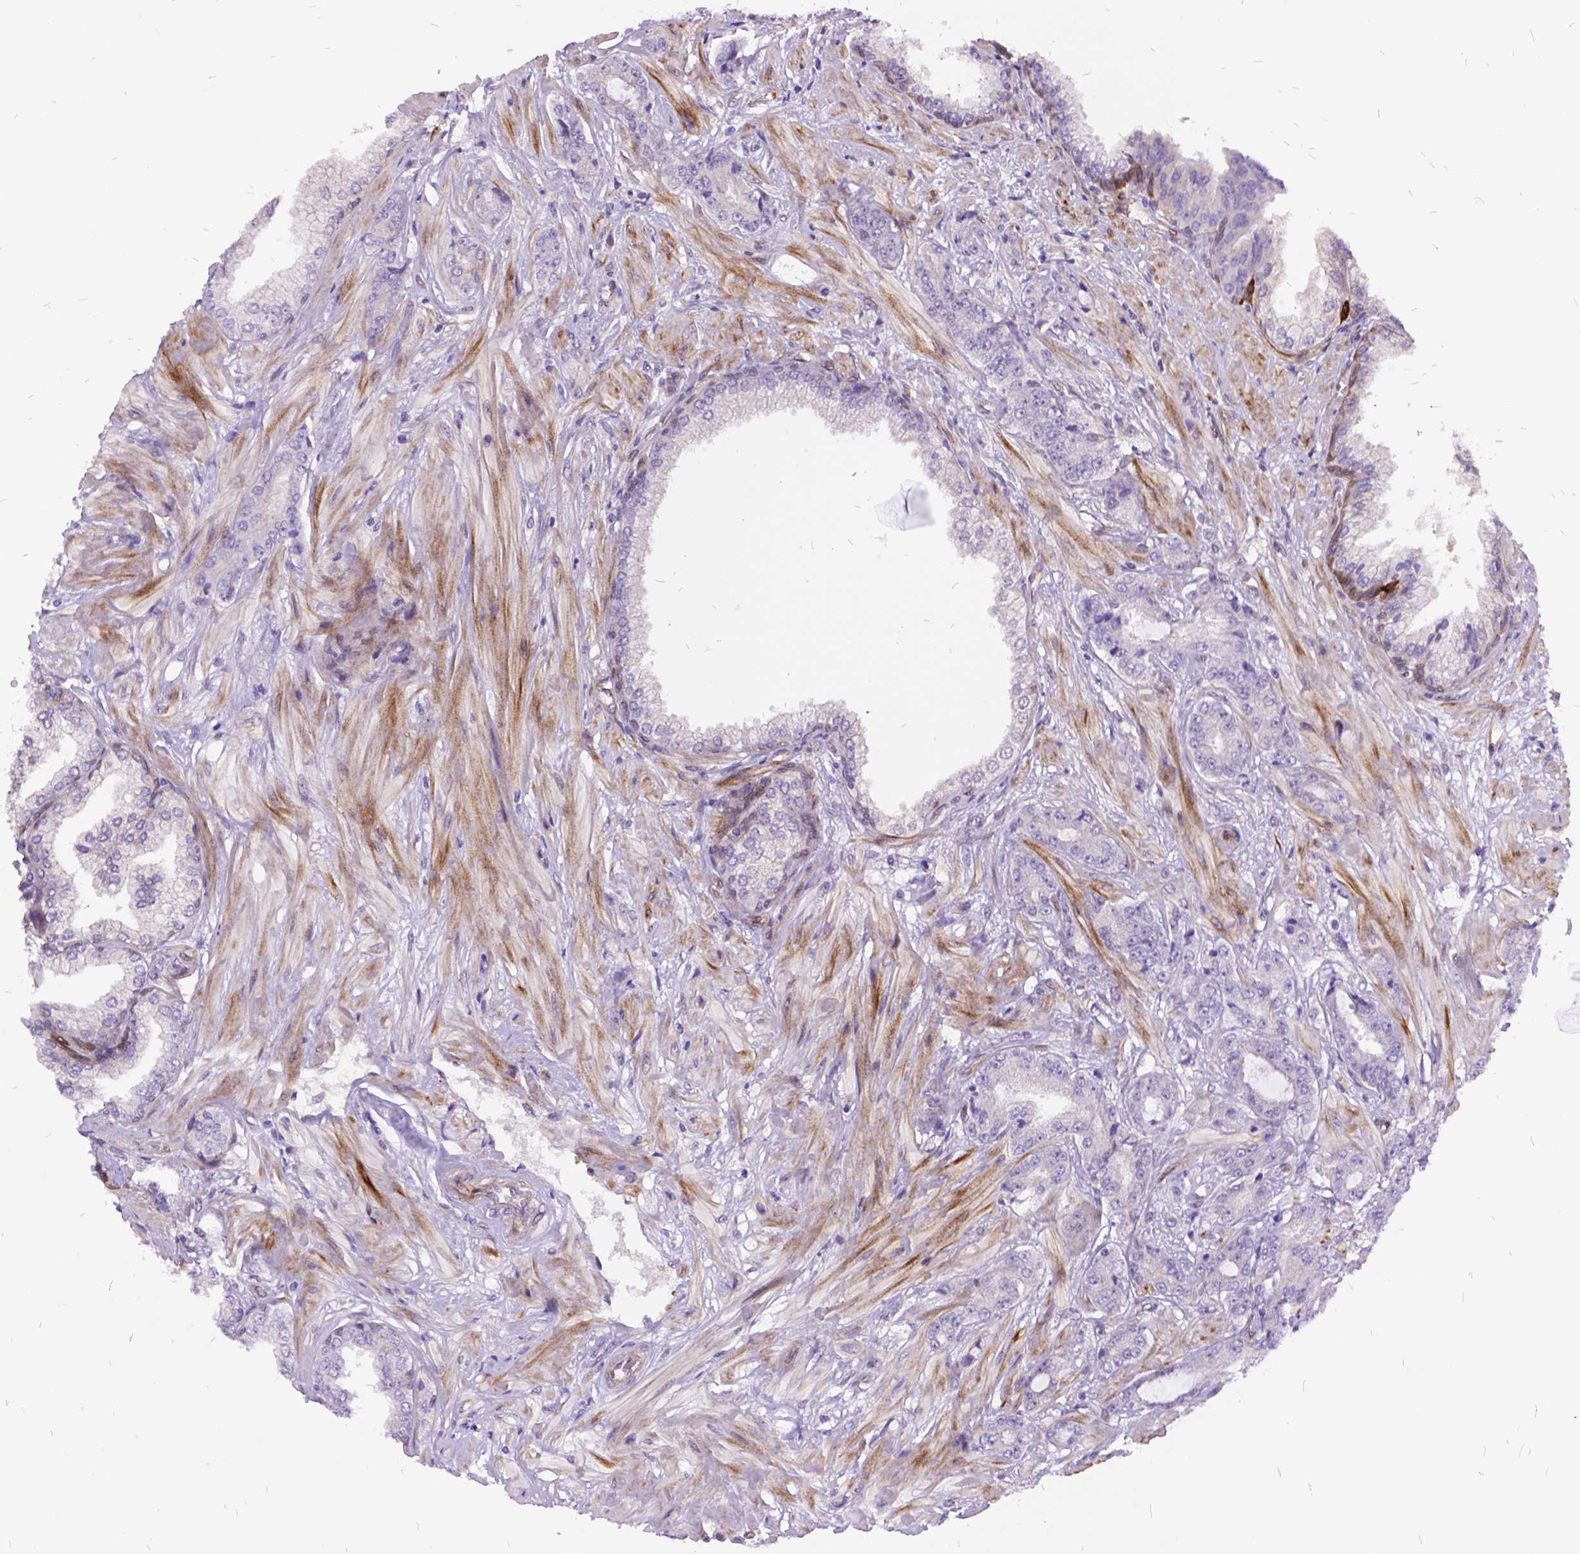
{"staining": {"intensity": "negative", "quantity": "none", "location": "none"}, "tissue": "prostate cancer", "cell_type": "Tumor cells", "image_type": "cancer", "snomed": [{"axis": "morphology", "description": "Adenocarcinoma, Low grade"}, {"axis": "topography", "description": "Prostate"}], "caption": "Prostate cancer (adenocarcinoma (low-grade)) was stained to show a protein in brown. There is no significant staining in tumor cells.", "gene": "GRB7", "patient": {"sex": "male", "age": 55}}